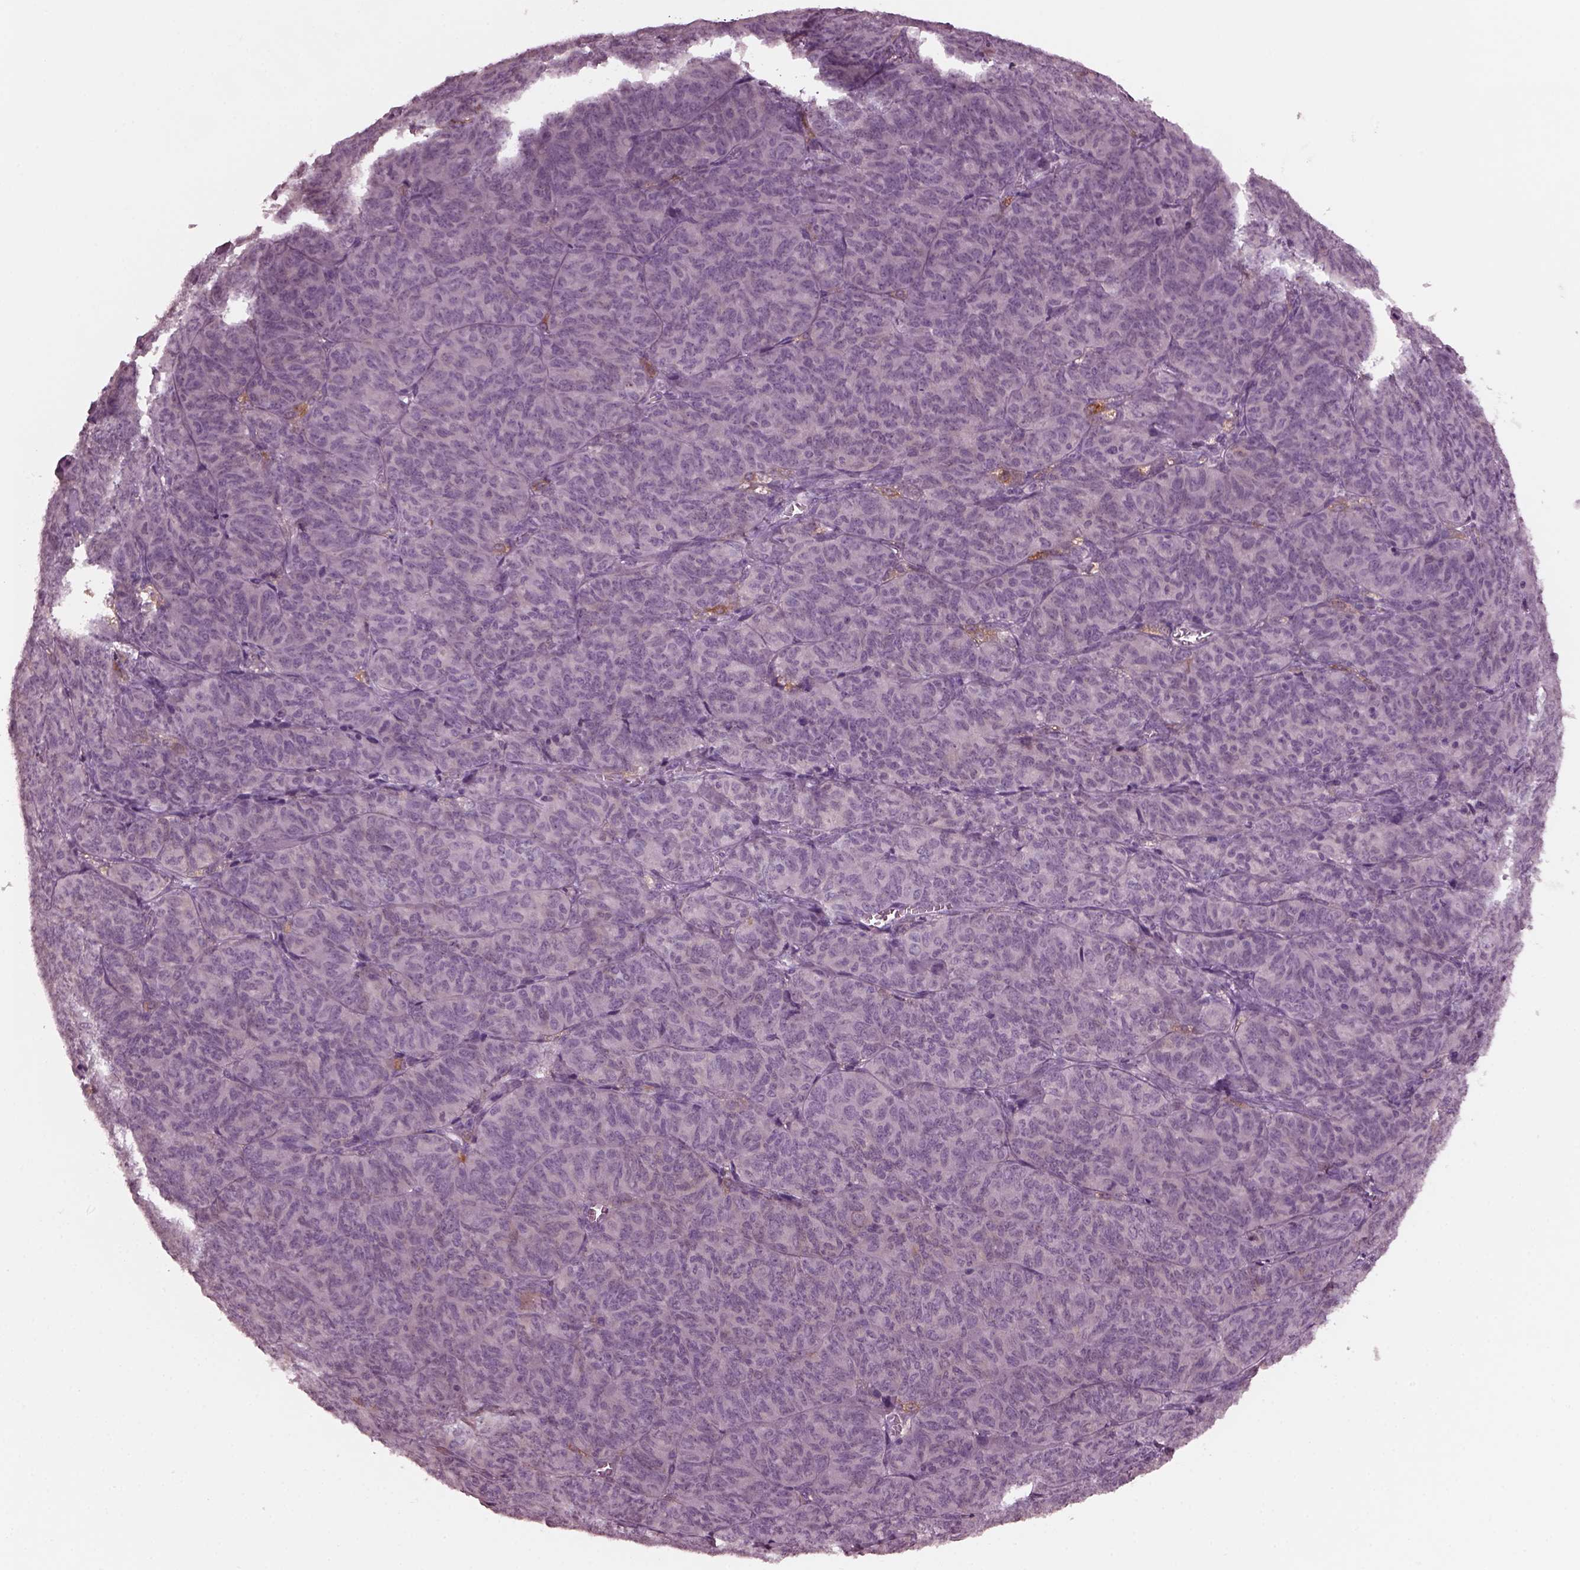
{"staining": {"intensity": "negative", "quantity": "none", "location": "none"}, "tissue": "ovarian cancer", "cell_type": "Tumor cells", "image_type": "cancer", "snomed": [{"axis": "morphology", "description": "Carcinoma, endometroid"}, {"axis": "topography", "description": "Ovary"}], "caption": "IHC micrograph of neoplastic tissue: ovarian cancer (endometroid carcinoma) stained with DAB (3,3'-diaminobenzidine) demonstrates no significant protein positivity in tumor cells.", "gene": "PORCN", "patient": {"sex": "female", "age": 80}}